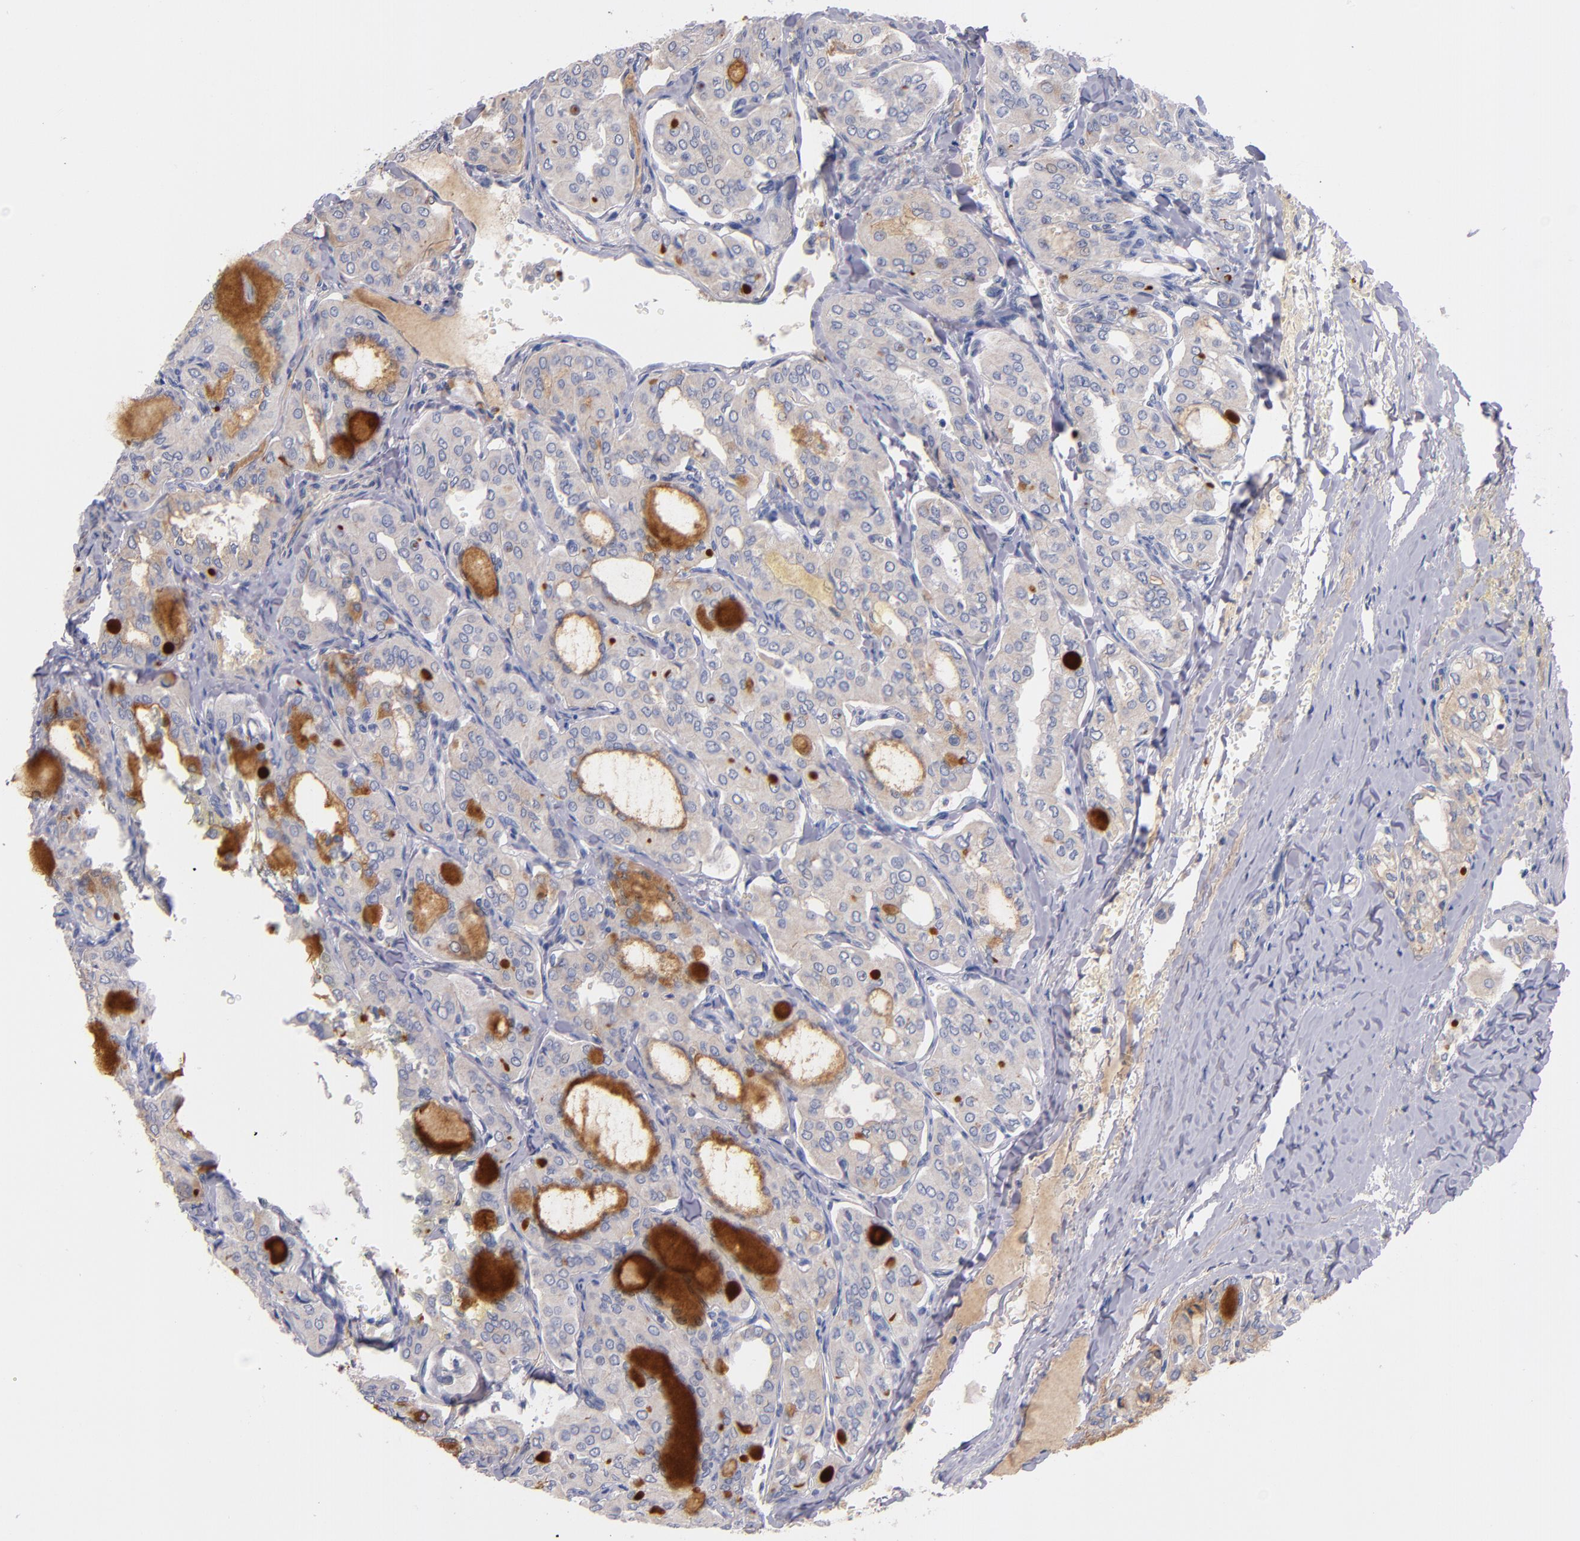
{"staining": {"intensity": "negative", "quantity": "none", "location": "none"}, "tissue": "thyroid cancer", "cell_type": "Tumor cells", "image_type": "cancer", "snomed": [{"axis": "morphology", "description": "Papillary adenocarcinoma, NOS"}, {"axis": "topography", "description": "Thyroid gland"}], "caption": "Immunohistochemical staining of human thyroid papillary adenocarcinoma exhibits no significant positivity in tumor cells.", "gene": "CNTNAP2", "patient": {"sex": "male", "age": 20}}